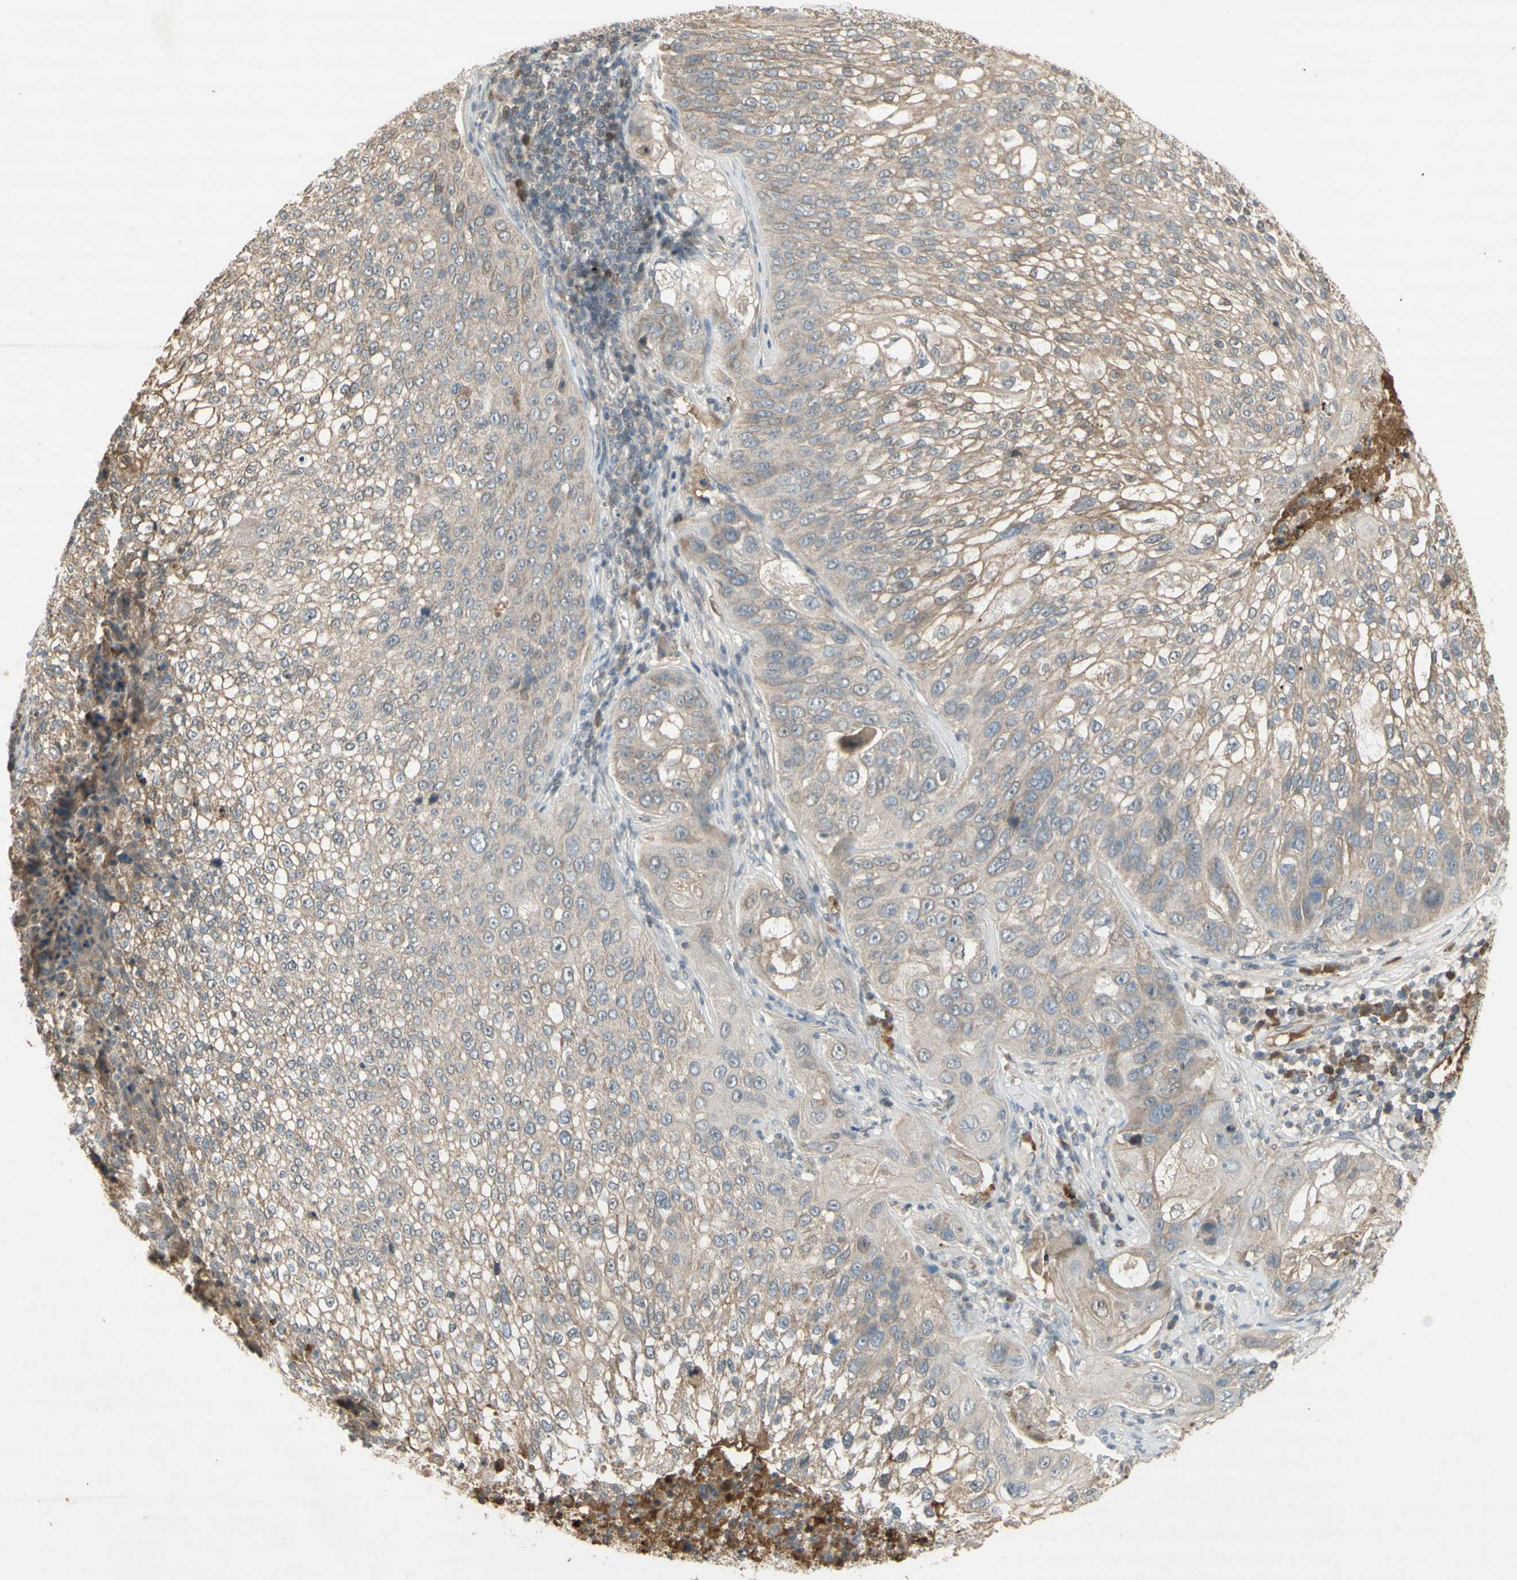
{"staining": {"intensity": "weak", "quantity": "<25%", "location": "cytoplasmic/membranous"}, "tissue": "lung cancer", "cell_type": "Tumor cells", "image_type": "cancer", "snomed": [{"axis": "morphology", "description": "Inflammation, NOS"}, {"axis": "morphology", "description": "Squamous cell carcinoma, NOS"}, {"axis": "topography", "description": "Lymph node"}, {"axis": "topography", "description": "Soft tissue"}, {"axis": "topography", "description": "Lung"}], "caption": "The histopathology image shows no significant positivity in tumor cells of squamous cell carcinoma (lung). (DAB IHC, high magnification).", "gene": "NRG4", "patient": {"sex": "male", "age": 66}}